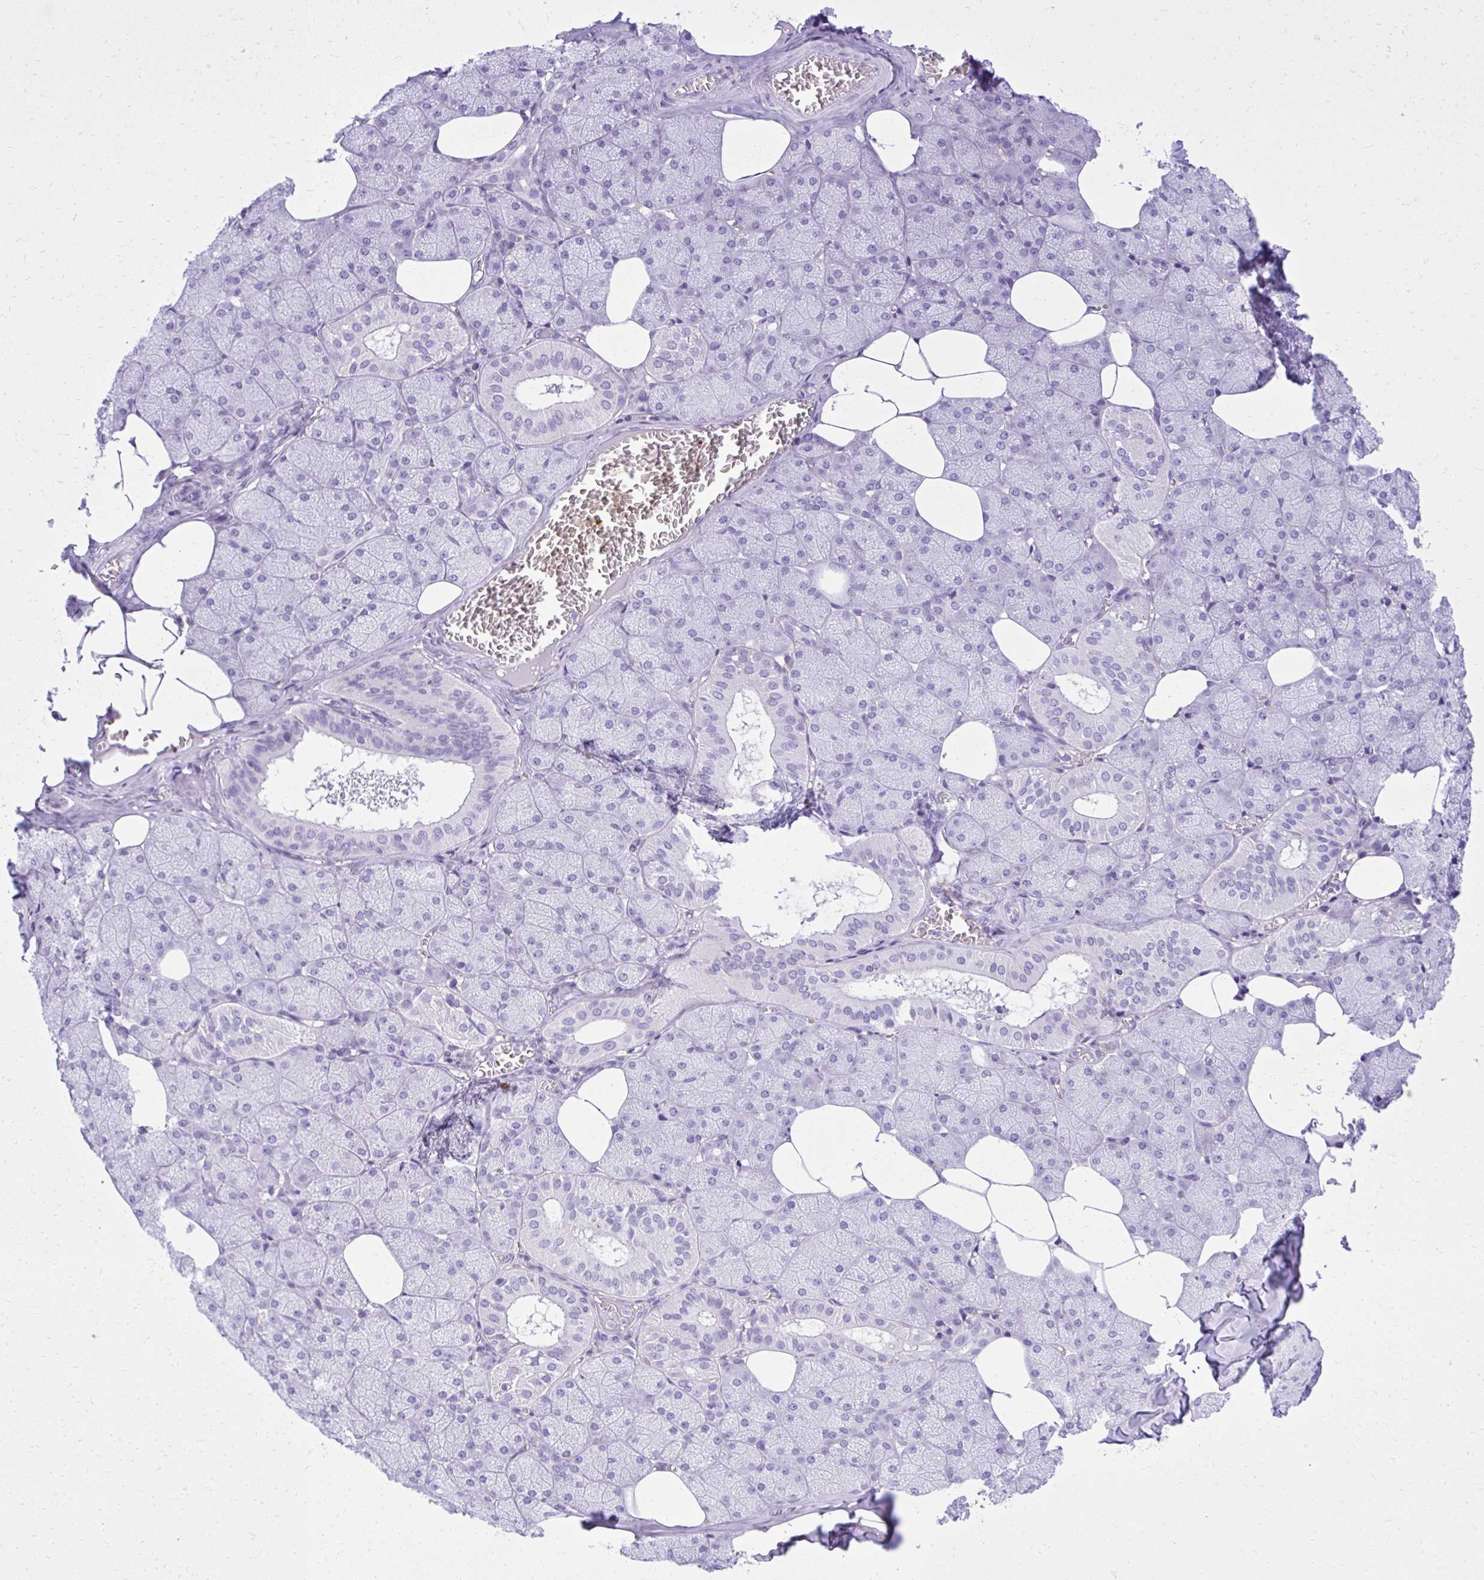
{"staining": {"intensity": "negative", "quantity": "none", "location": "none"}, "tissue": "salivary gland", "cell_type": "Glandular cells", "image_type": "normal", "snomed": [{"axis": "morphology", "description": "Normal tissue, NOS"}, {"axis": "topography", "description": "Salivary gland"}, {"axis": "topography", "description": "Peripheral nerve tissue"}], "caption": "An immunohistochemistry (IHC) photomicrograph of benign salivary gland is shown. There is no staining in glandular cells of salivary gland.", "gene": "PITPNM3", "patient": {"sex": "male", "age": 38}}